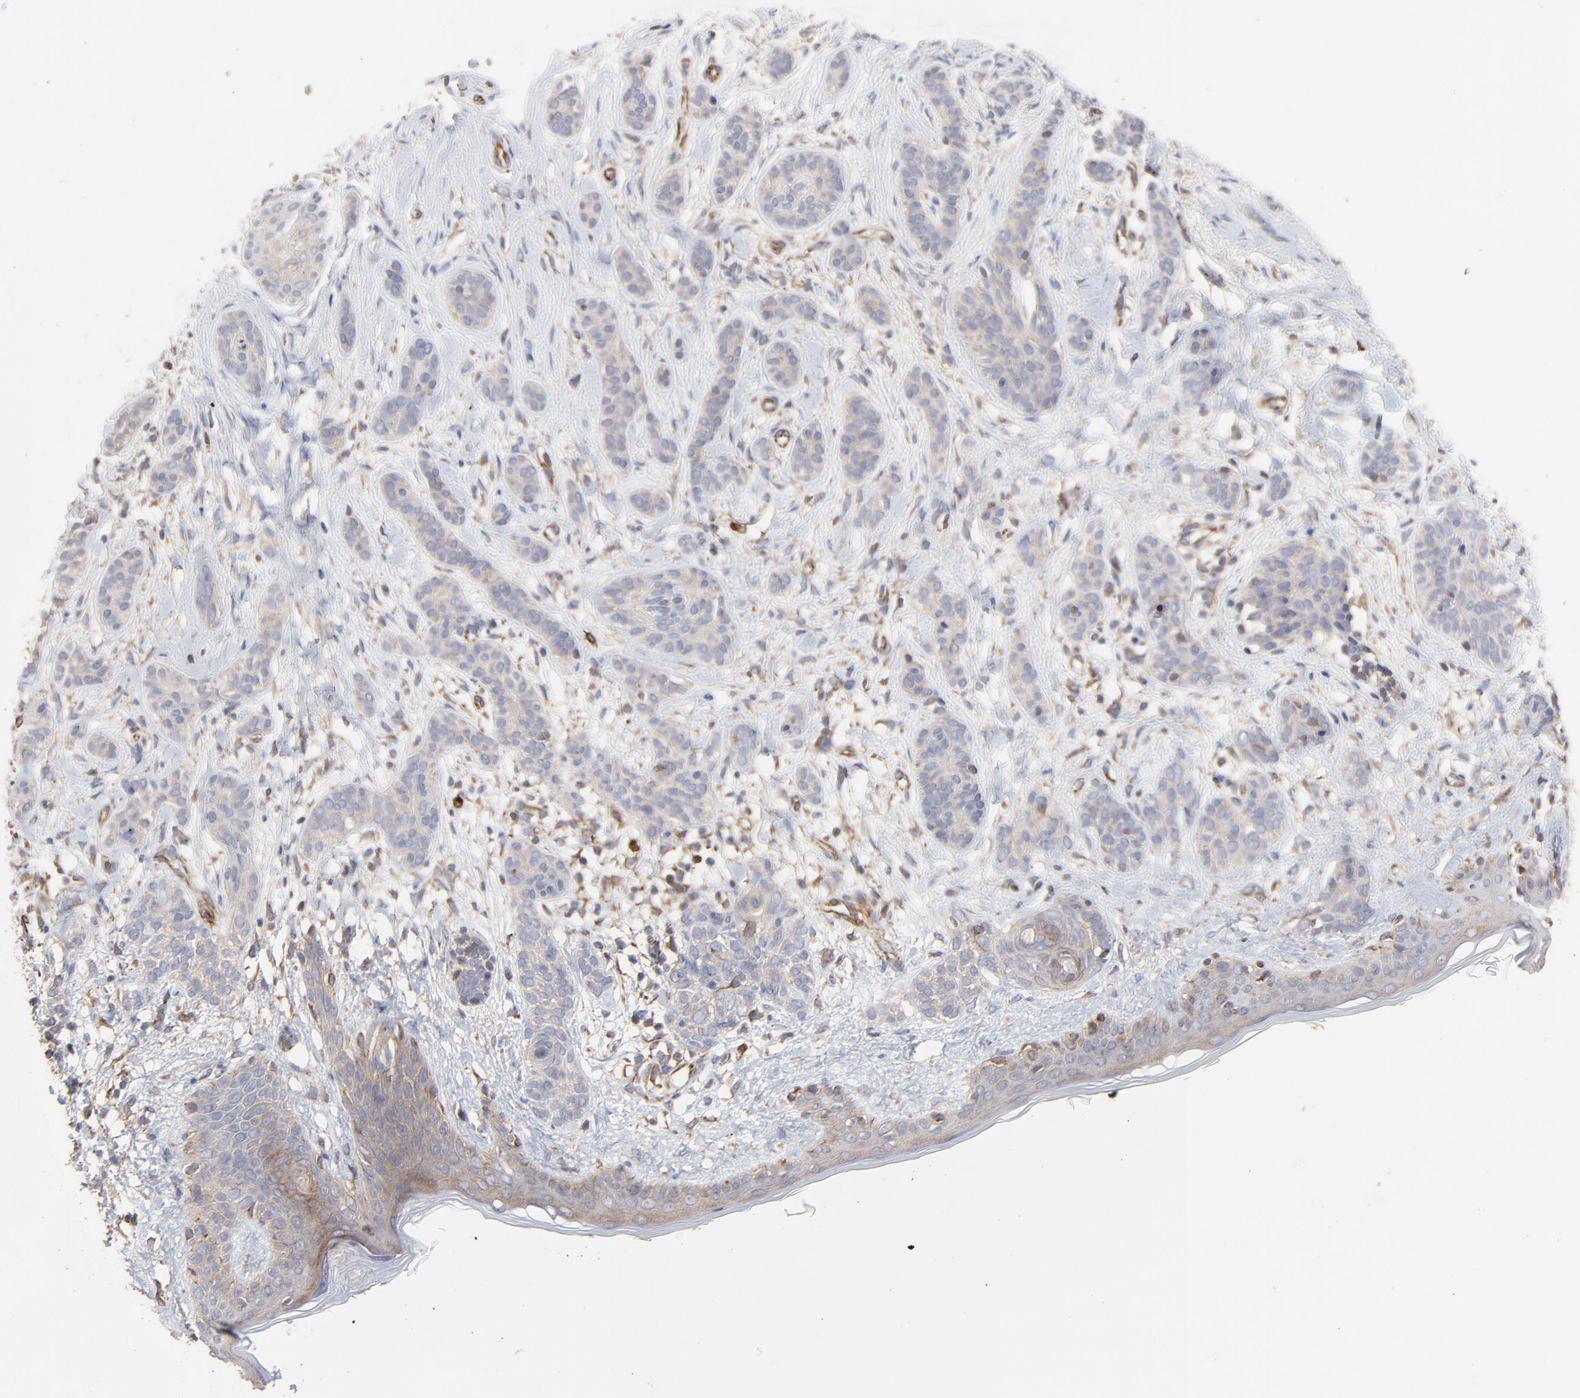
{"staining": {"intensity": "weak", "quantity": ">75%", "location": "cytoplasmic/membranous"}, "tissue": "skin cancer", "cell_type": "Tumor cells", "image_type": "cancer", "snomed": [{"axis": "morphology", "description": "Normal tissue, NOS"}, {"axis": "morphology", "description": "Basal cell carcinoma"}, {"axis": "topography", "description": "Skin"}], "caption": "A low amount of weak cytoplasmic/membranous expression is present in approximately >75% of tumor cells in skin cancer (basal cell carcinoma) tissue.", "gene": "RAB9A", "patient": {"sex": "male", "age": 63}}